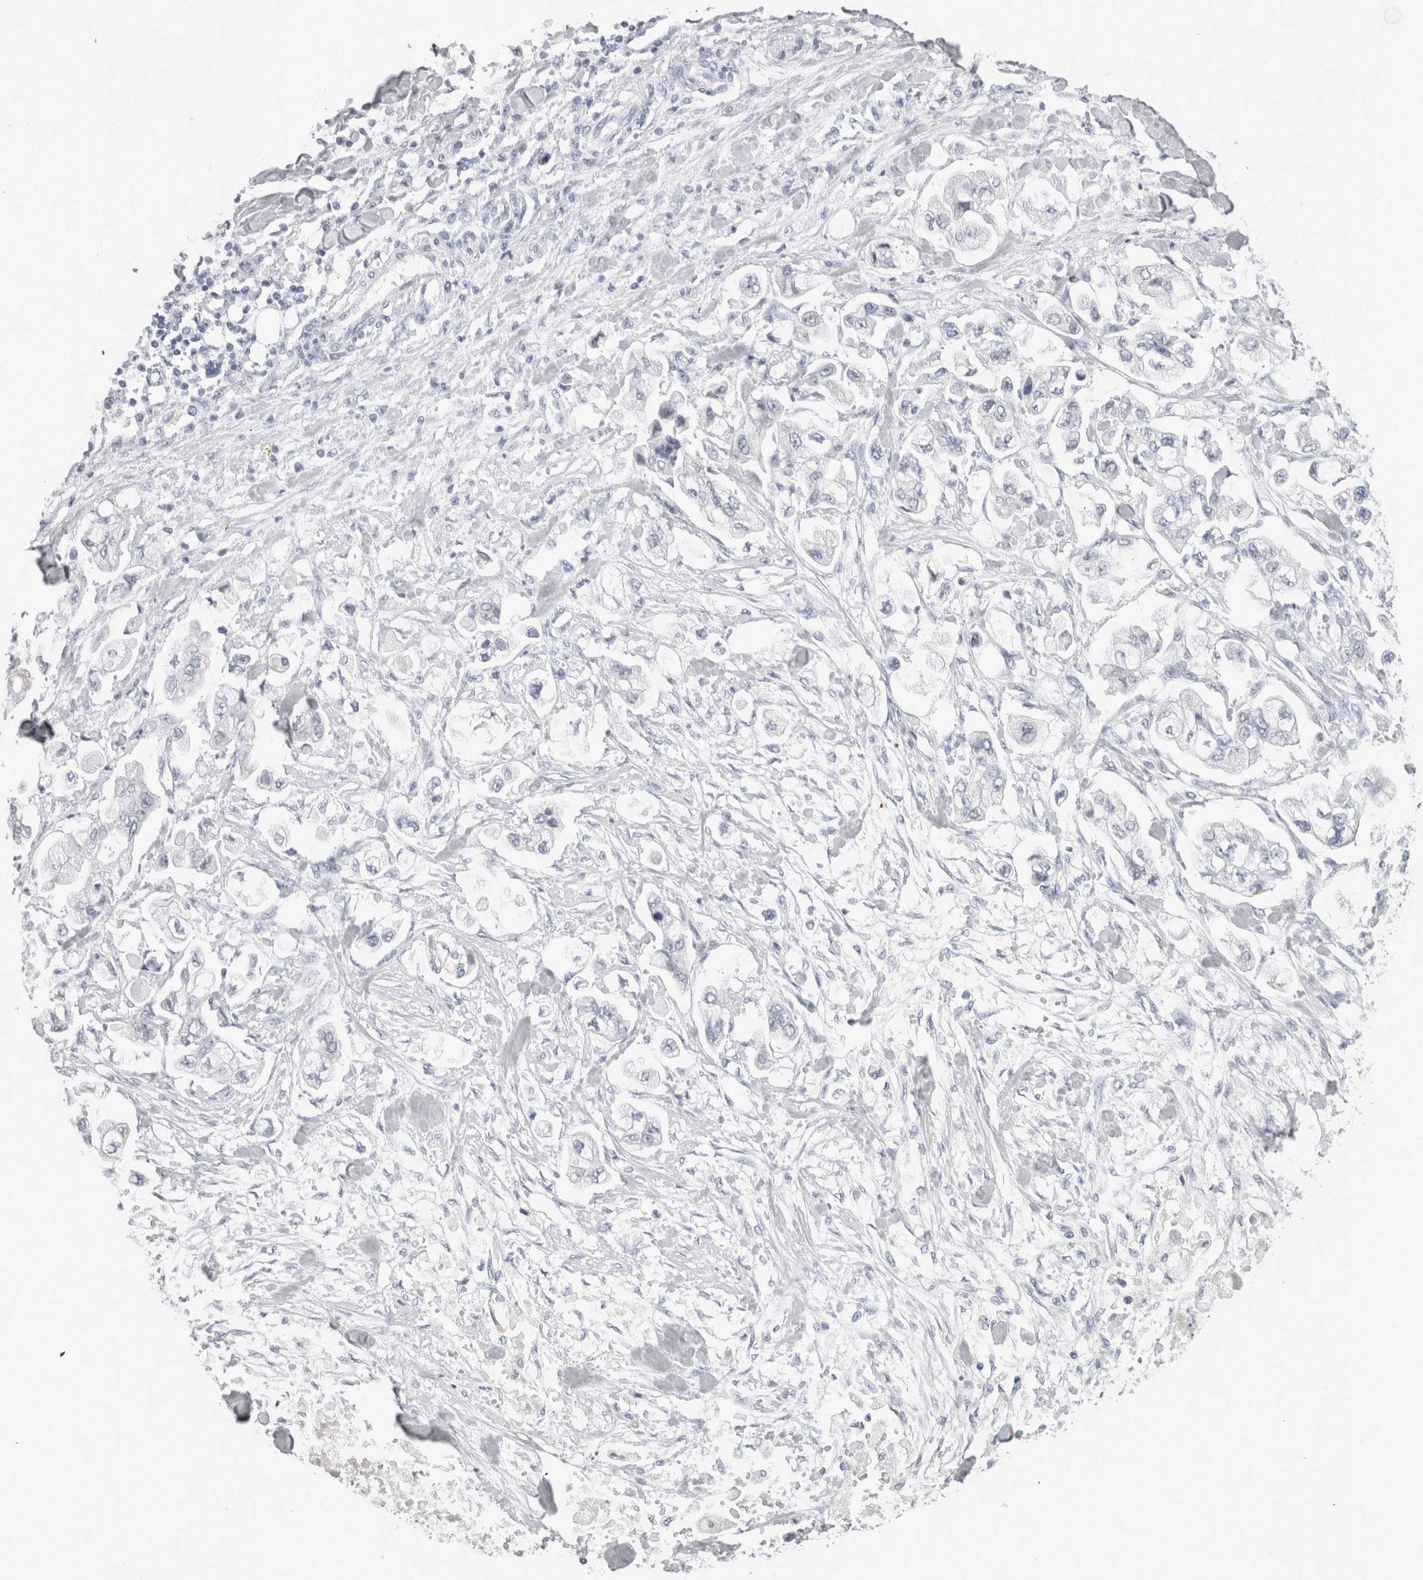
{"staining": {"intensity": "negative", "quantity": "none", "location": "none"}, "tissue": "stomach cancer", "cell_type": "Tumor cells", "image_type": "cancer", "snomed": [{"axis": "morphology", "description": "Normal tissue, NOS"}, {"axis": "morphology", "description": "Adenocarcinoma, NOS"}, {"axis": "topography", "description": "Stomach"}], "caption": "Human stomach cancer (adenocarcinoma) stained for a protein using immunohistochemistry (IHC) shows no staining in tumor cells.", "gene": "ADAM2", "patient": {"sex": "male", "age": 62}}